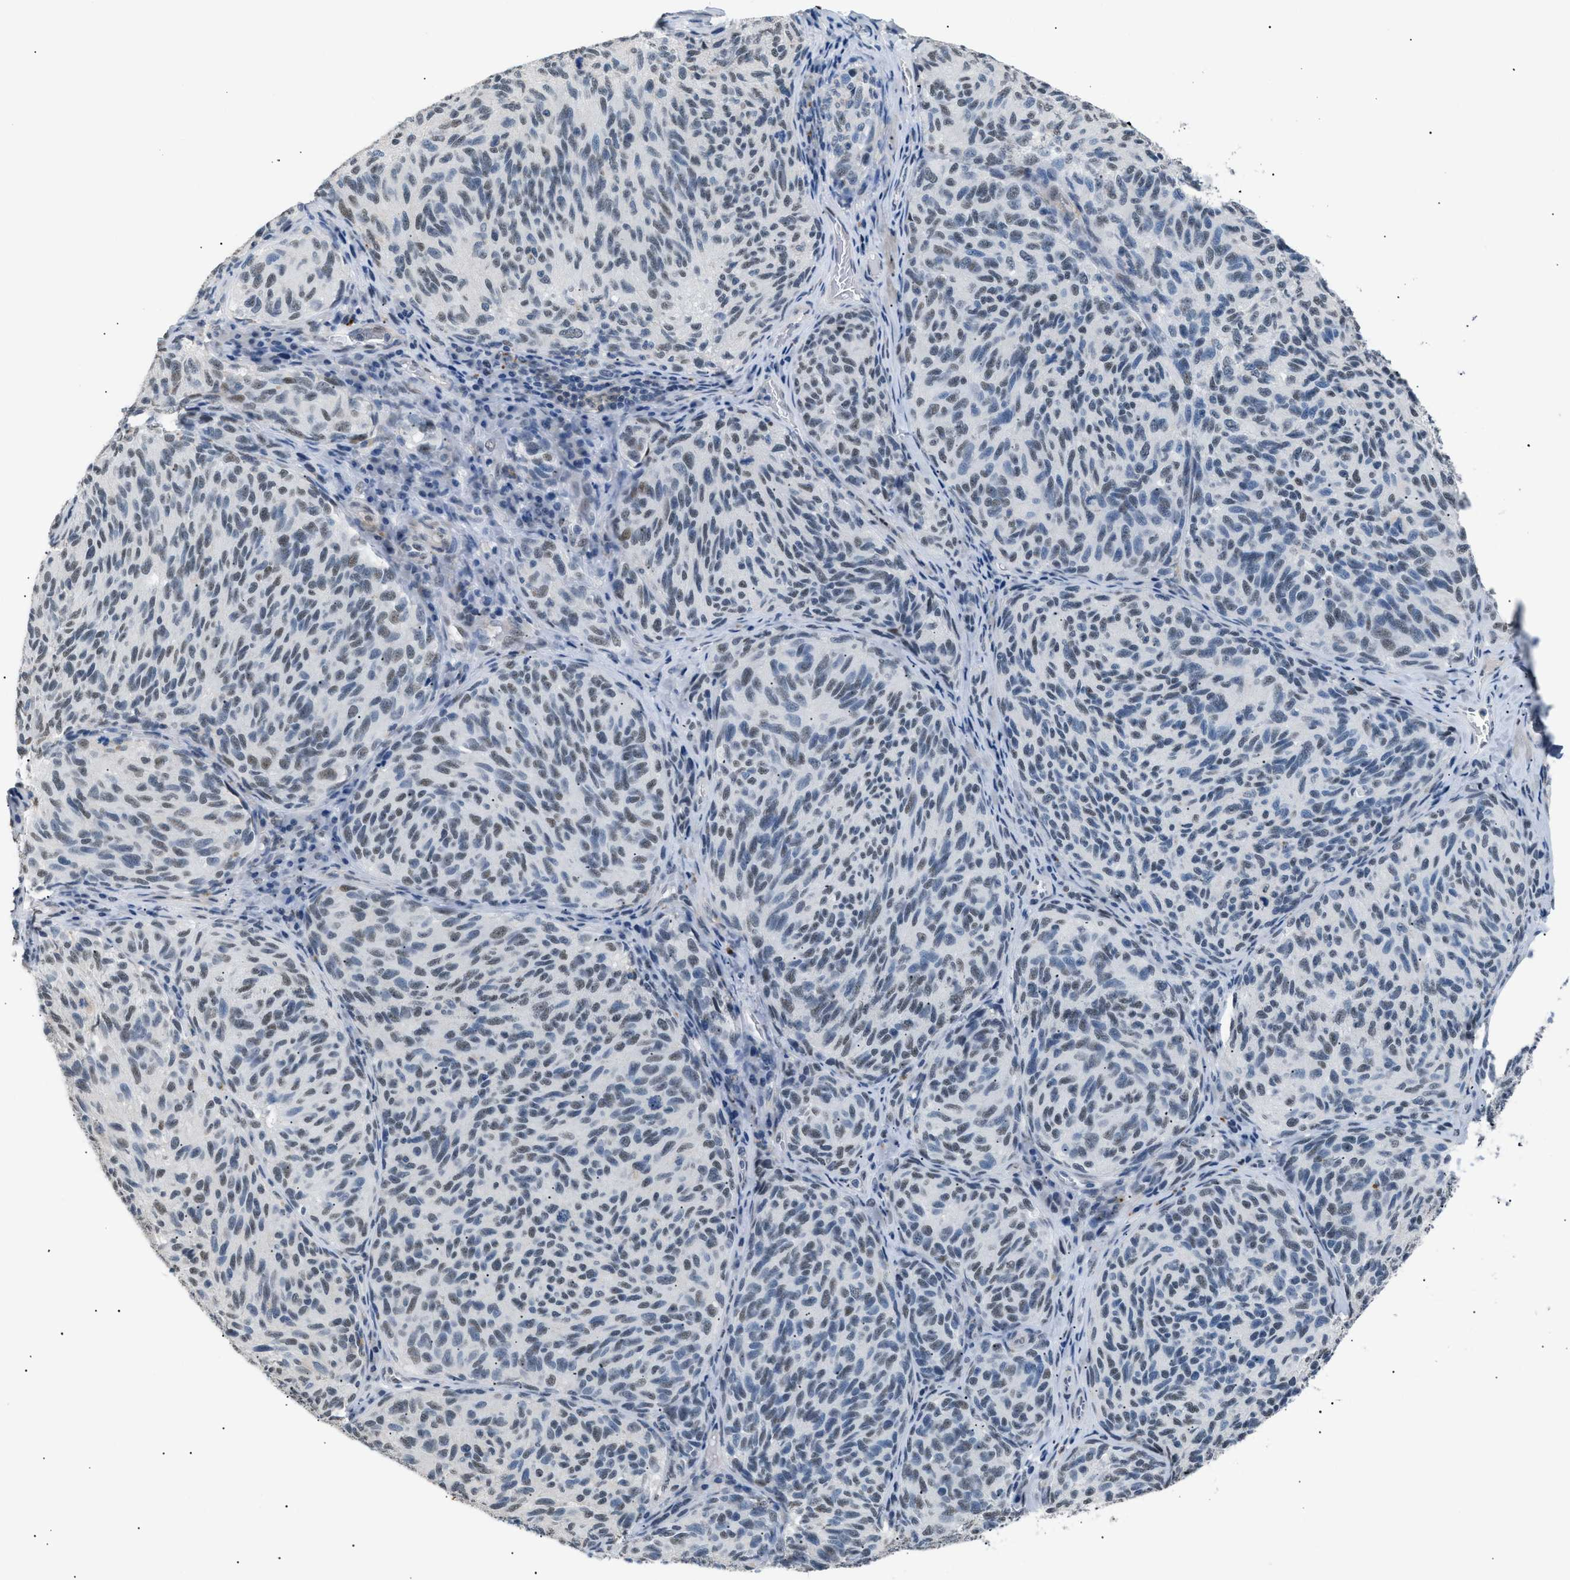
{"staining": {"intensity": "weak", "quantity": "25%-75%", "location": "nuclear"}, "tissue": "melanoma", "cell_type": "Tumor cells", "image_type": "cancer", "snomed": [{"axis": "morphology", "description": "Malignant melanoma, NOS"}, {"axis": "topography", "description": "Skin"}], "caption": "Immunohistochemistry (IHC) (DAB (3,3'-diaminobenzidine)) staining of human melanoma shows weak nuclear protein positivity in approximately 25%-75% of tumor cells.", "gene": "KCNC3", "patient": {"sex": "female", "age": 73}}